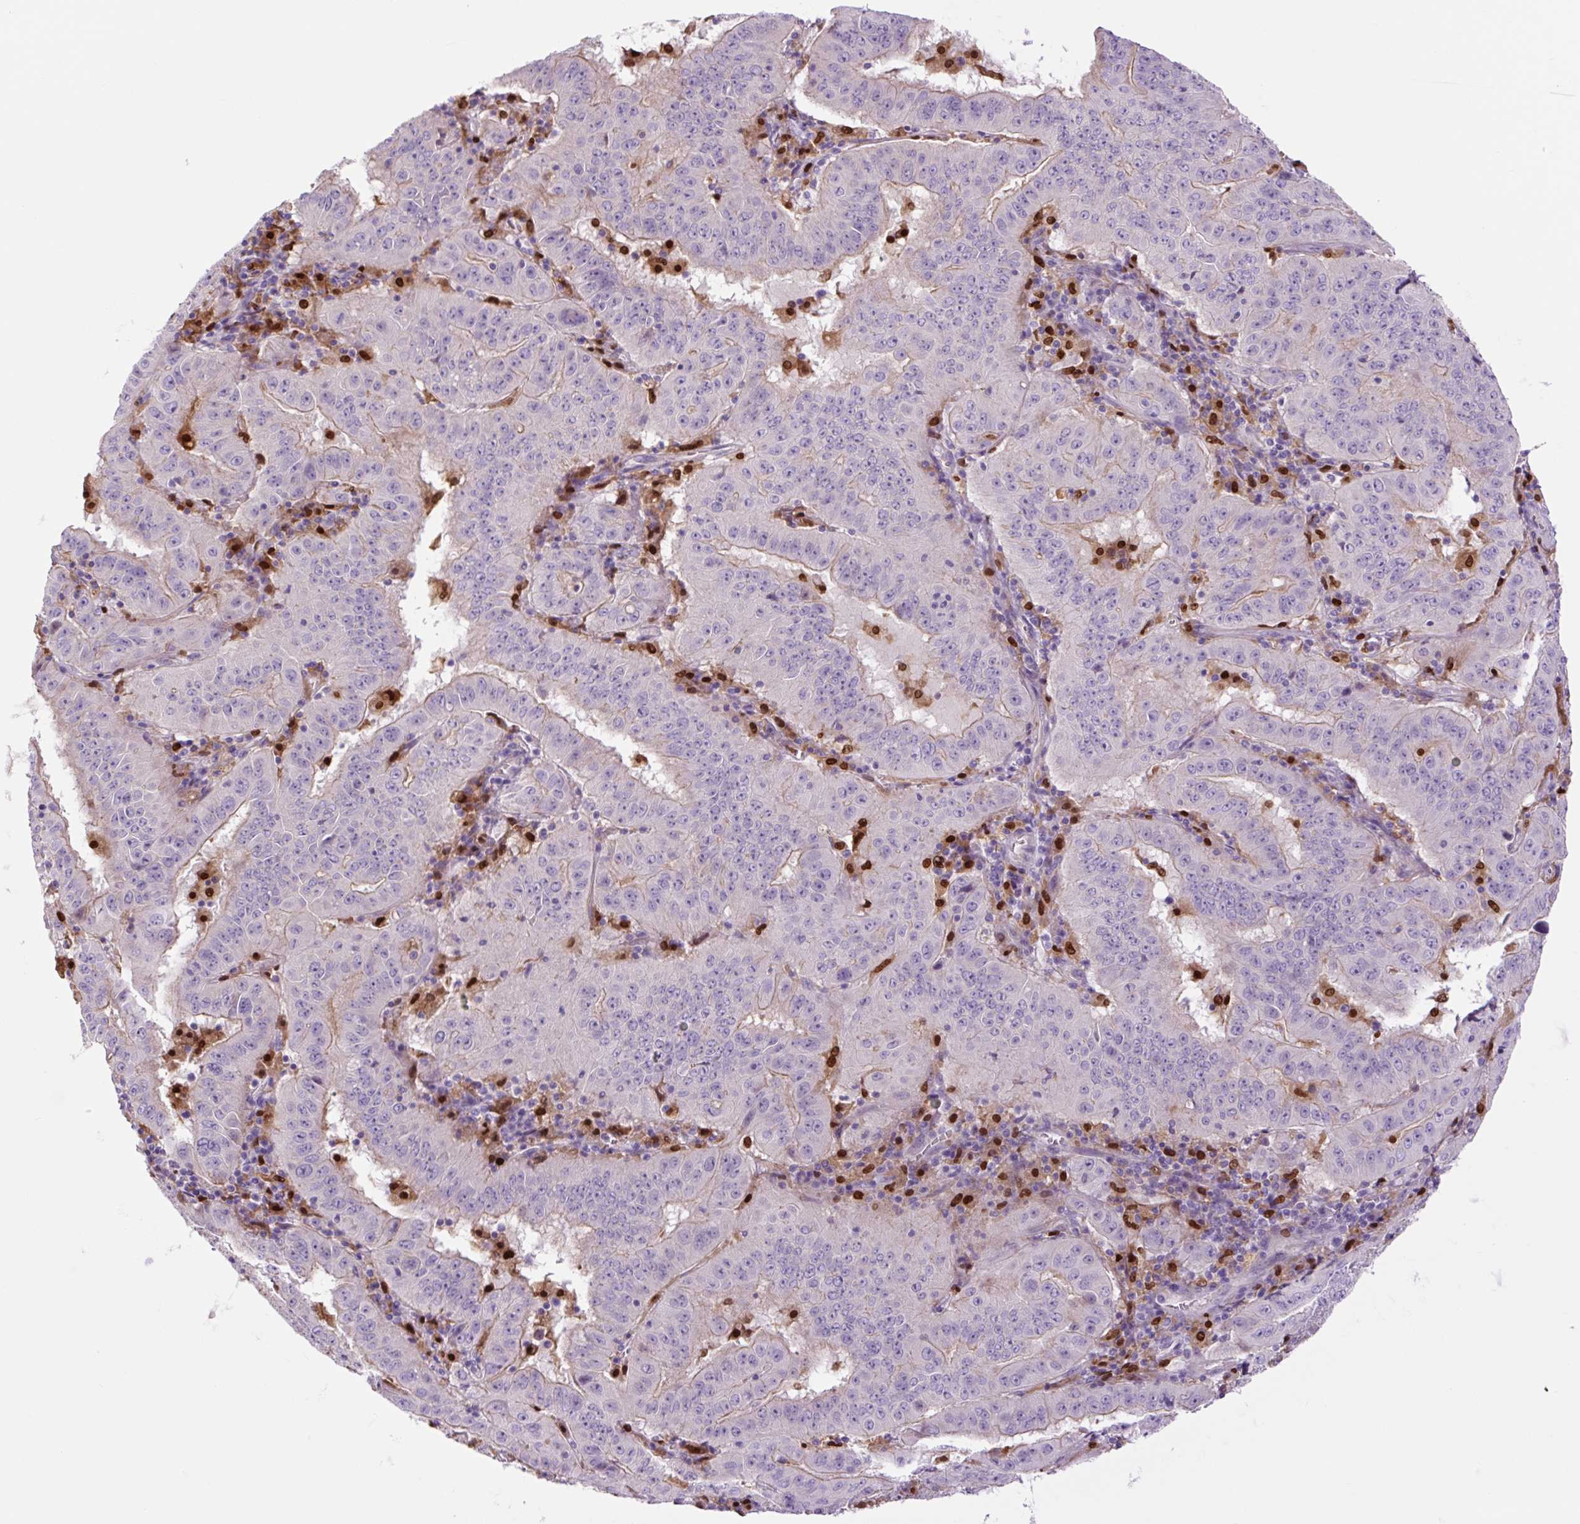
{"staining": {"intensity": "negative", "quantity": "none", "location": "none"}, "tissue": "pancreatic cancer", "cell_type": "Tumor cells", "image_type": "cancer", "snomed": [{"axis": "morphology", "description": "Adenocarcinoma, NOS"}, {"axis": "topography", "description": "Pancreas"}], "caption": "DAB (3,3'-diaminobenzidine) immunohistochemical staining of pancreatic cancer (adenocarcinoma) exhibits no significant expression in tumor cells.", "gene": "SPI1", "patient": {"sex": "male", "age": 63}}